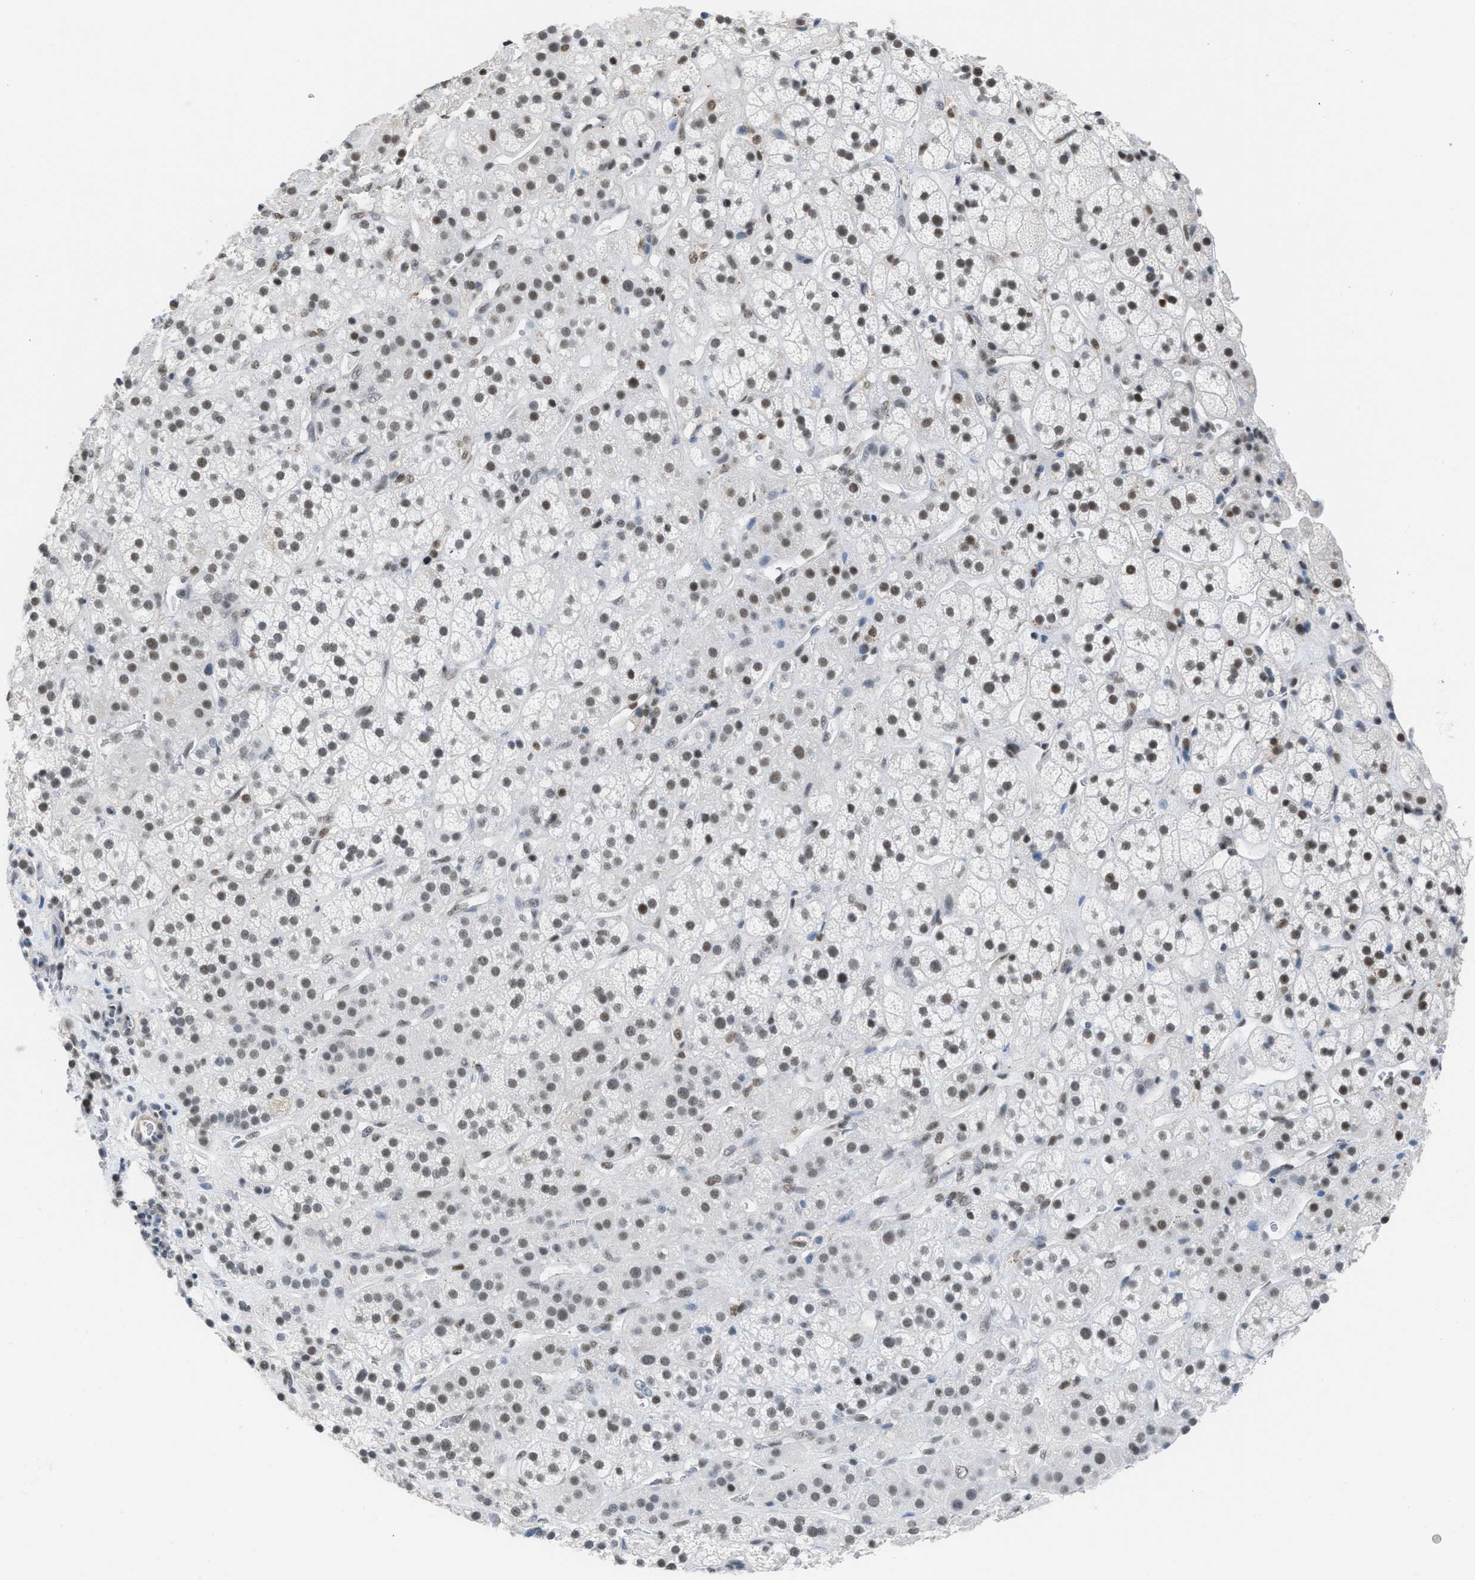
{"staining": {"intensity": "moderate", "quantity": ">75%", "location": "nuclear"}, "tissue": "adrenal gland", "cell_type": "Glandular cells", "image_type": "normal", "snomed": [{"axis": "morphology", "description": "Normal tissue, NOS"}, {"axis": "topography", "description": "Adrenal gland"}], "caption": "Human adrenal gland stained for a protein (brown) displays moderate nuclear positive positivity in approximately >75% of glandular cells.", "gene": "SCAF4", "patient": {"sex": "male", "age": 56}}